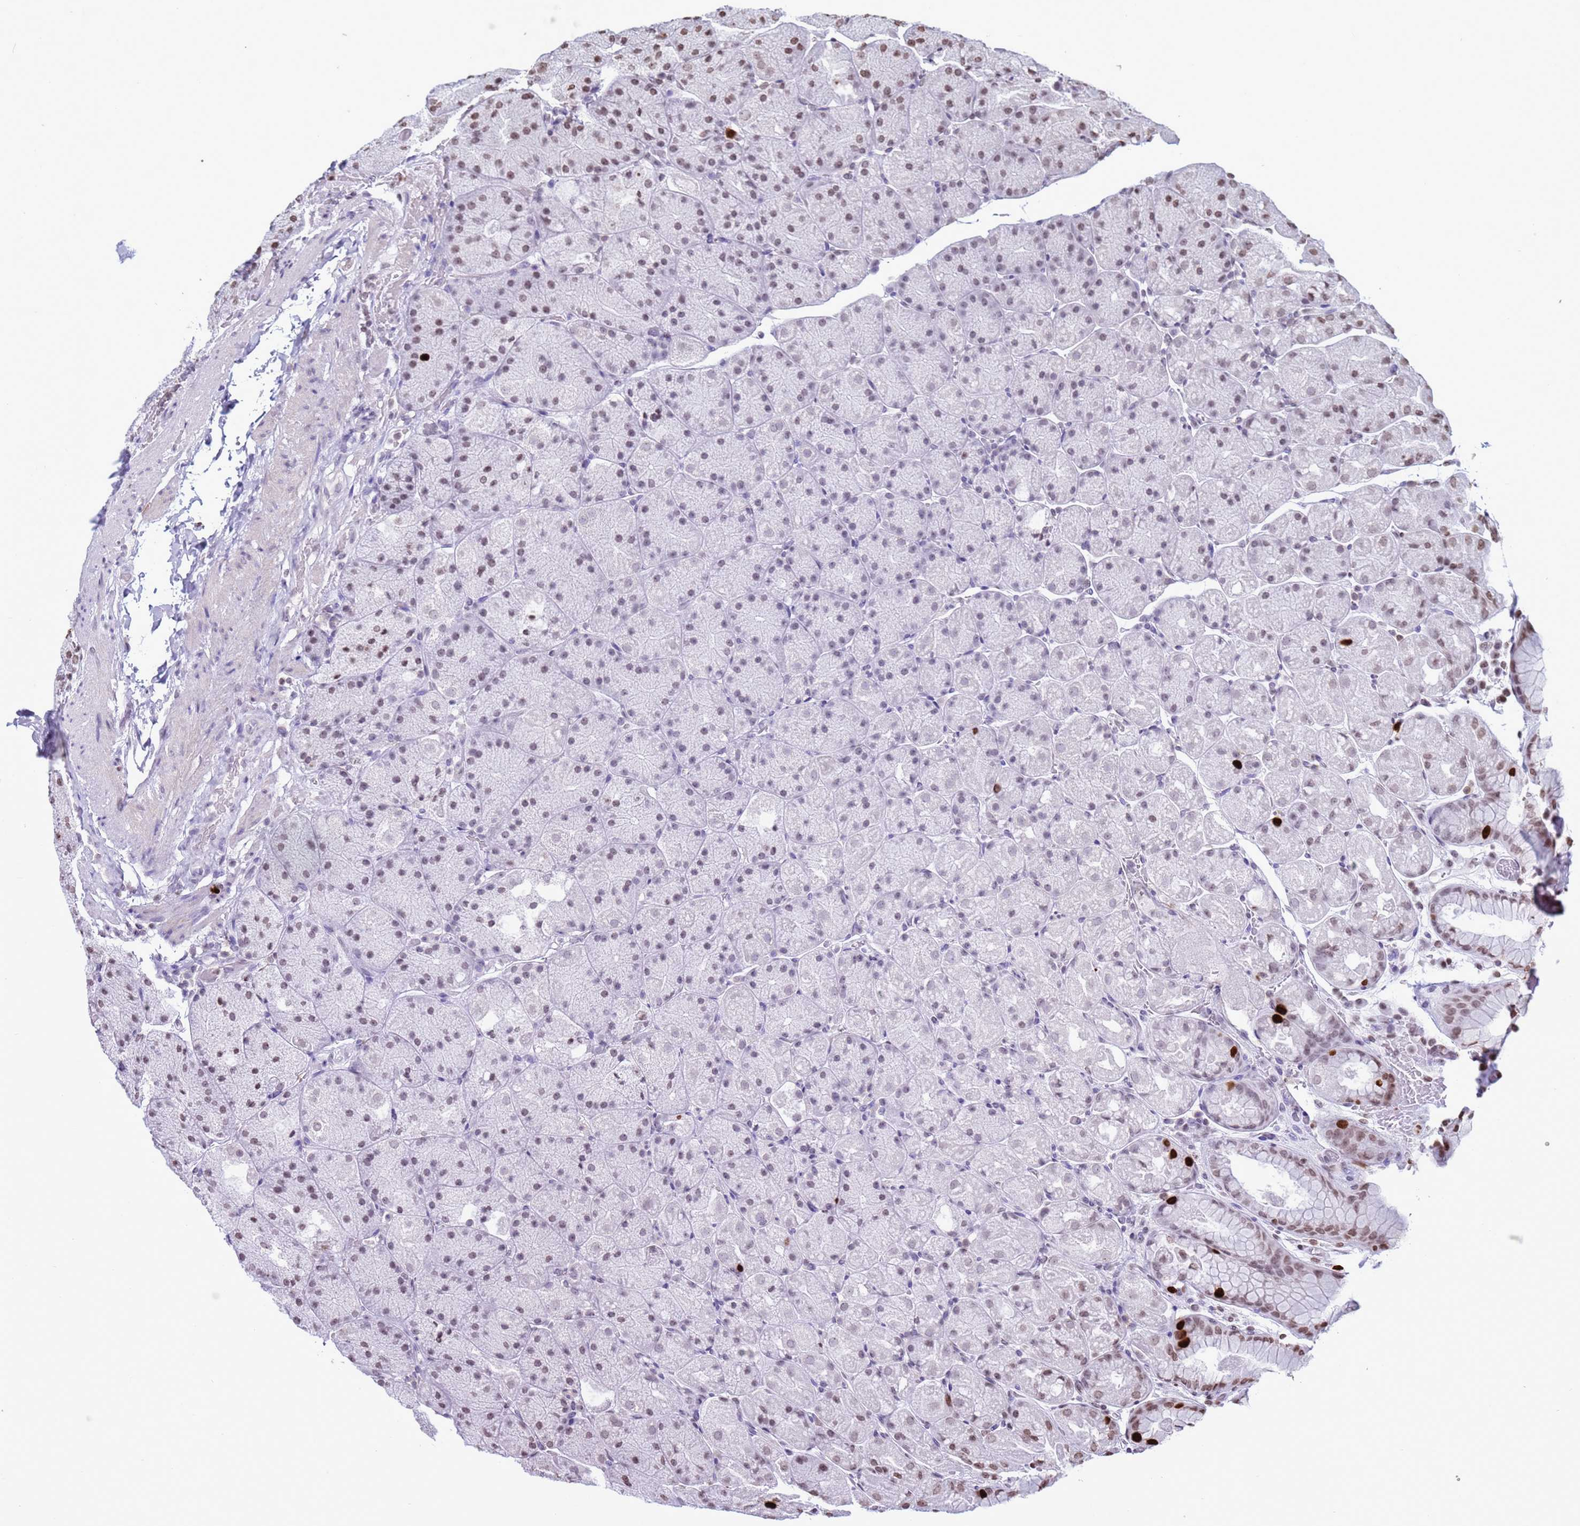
{"staining": {"intensity": "strong", "quantity": "<25%", "location": "nuclear"}, "tissue": "stomach", "cell_type": "Glandular cells", "image_type": "normal", "snomed": [{"axis": "morphology", "description": "Normal tissue, NOS"}, {"axis": "topography", "description": "Stomach, upper"}, {"axis": "topography", "description": "Stomach, lower"}], "caption": "About <25% of glandular cells in benign stomach display strong nuclear protein positivity as visualized by brown immunohistochemical staining.", "gene": "H4C11", "patient": {"sex": "male", "age": 67}}